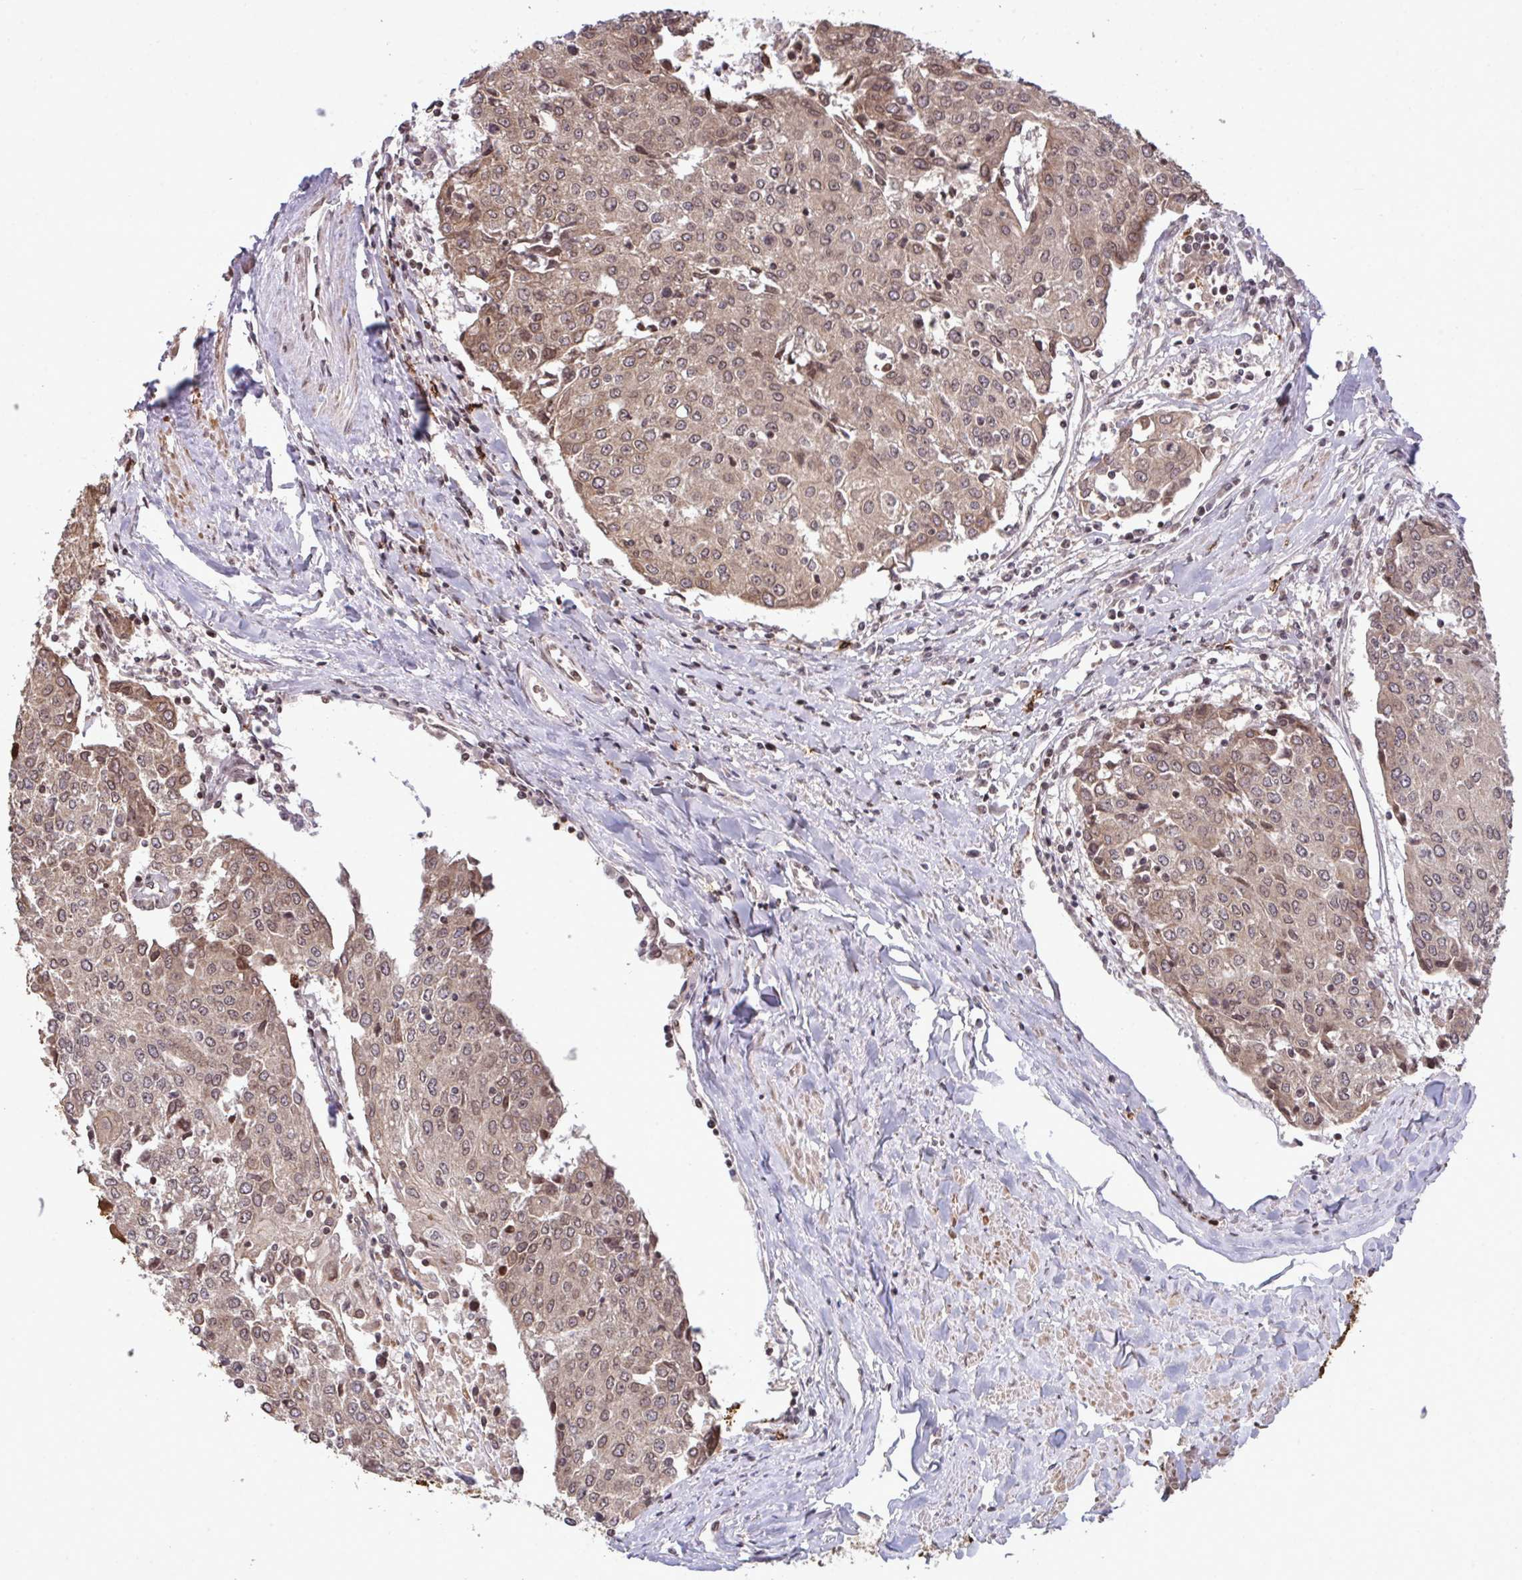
{"staining": {"intensity": "moderate", "quantity": ">75%", "location": "cytoplasmic/membranous,nuclear"}, "tissue": "urothelial cancer", "cell_type": "Tumor cells", "image_type": "cancer", "snomed": [{"axis": "morphology", "description": "Urothelial carcinoma, High grade"}, {"axis": "topography", "description": "Urinary bladder"}], "caption": "This is a photomicrograph of IHC staining of urothelial carcinoma (high-grade), which shows moderate staining in the cytoplasmic/membranous and nuclear of tumor cells.", "gene": "UXT", "patient": {"sex": "female", "age": 85}}